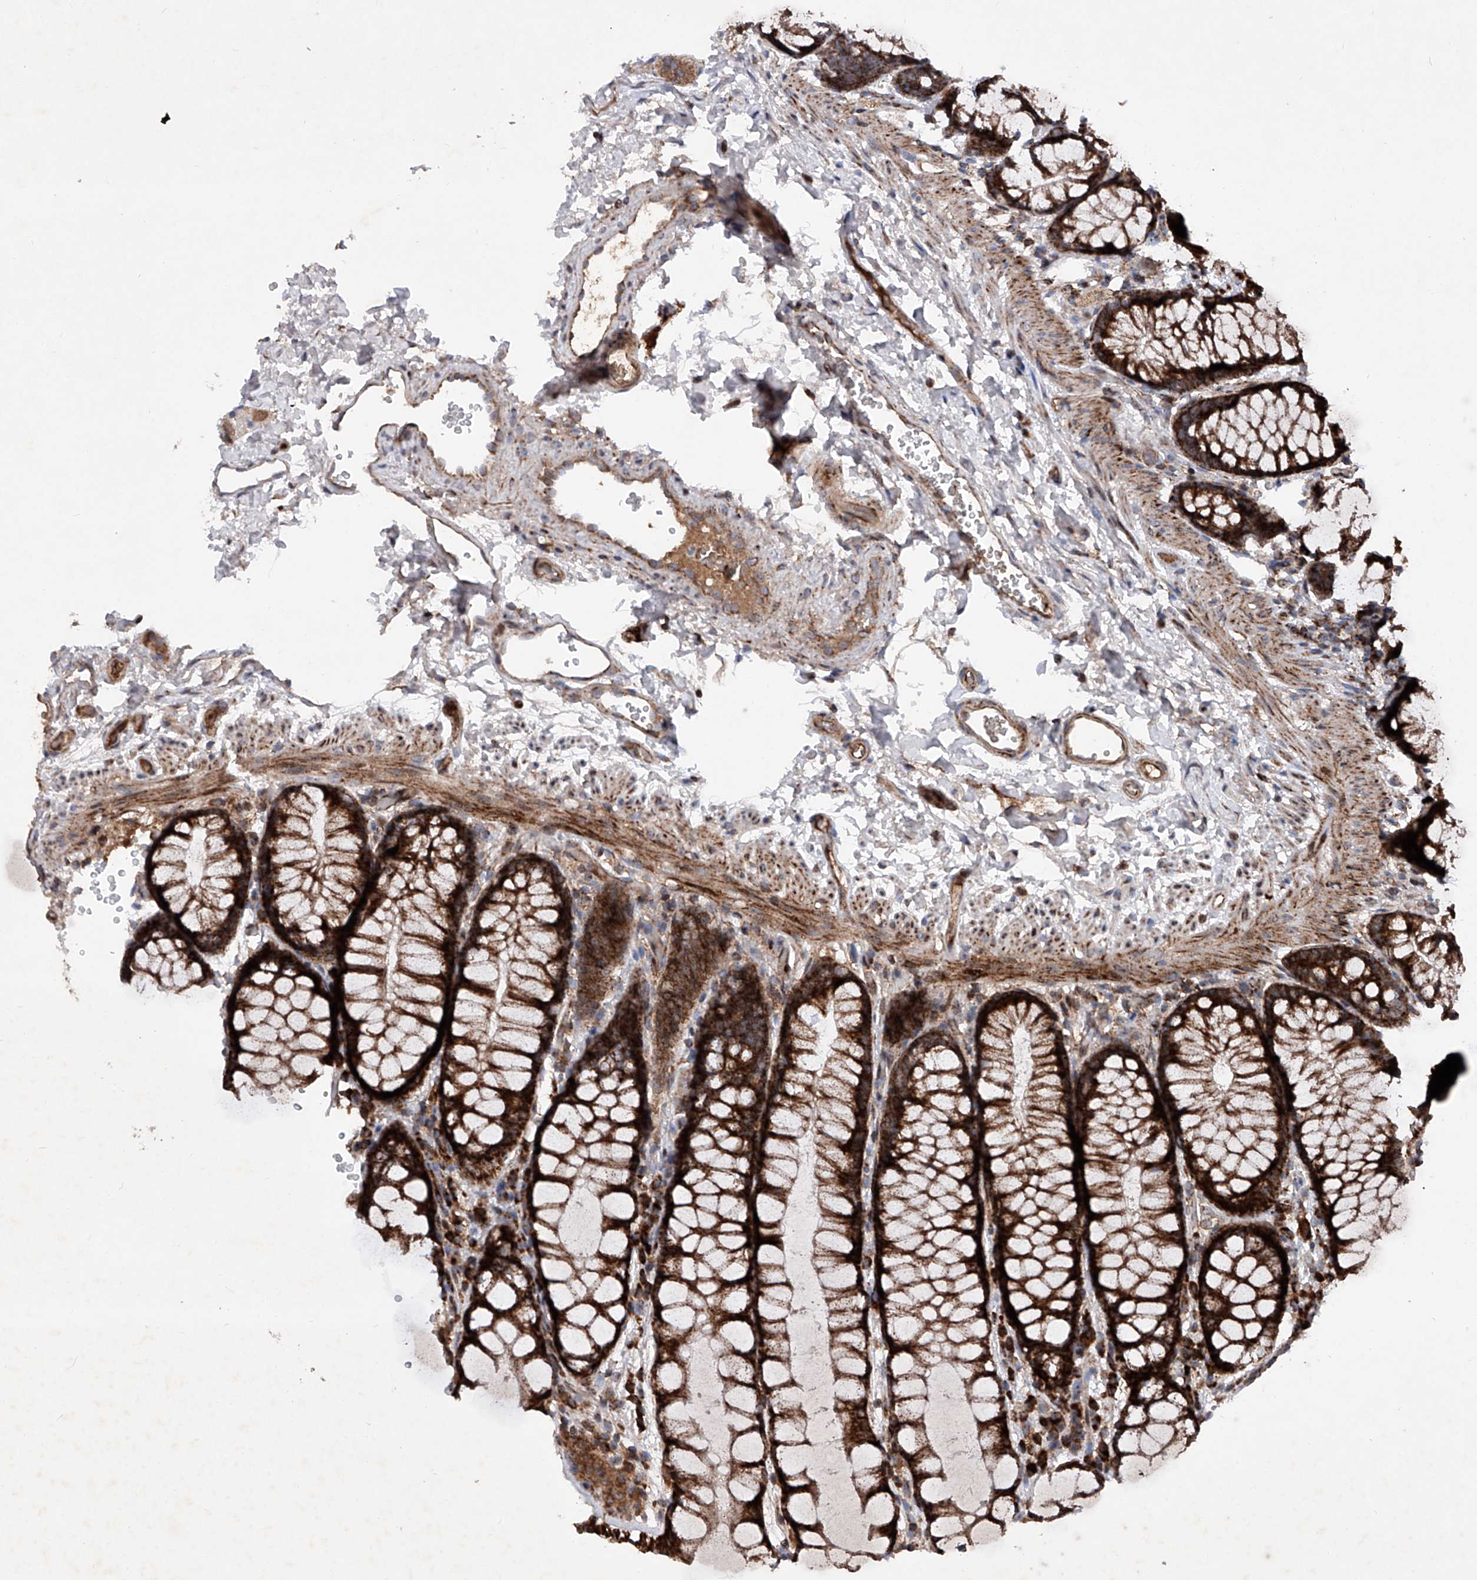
{"staining": {"intensity": "moderate", "quantity": ">75%", "location": "cytoplasmic/membranous"}, "tissue": "colon", "cell_type": "Endothelial cells", "image_type": "normal", "snomed": [{"axis": "morphology", "description": "Normal tissue, NOS"}, {"axis": "topography", "description": "Colon"}], "caption": "Immunohistochemical staining of unremarkable colon exhibits moderate cytoplasmic/membranous protein expression in approximately >75% of endothelial cells. (Stains: DAB in brown, nuclei in blue, Microscopy: brightfield microscopy at high magnification).", "gene": "DAD1", "patient": {"sex": "male", "age": 47}}